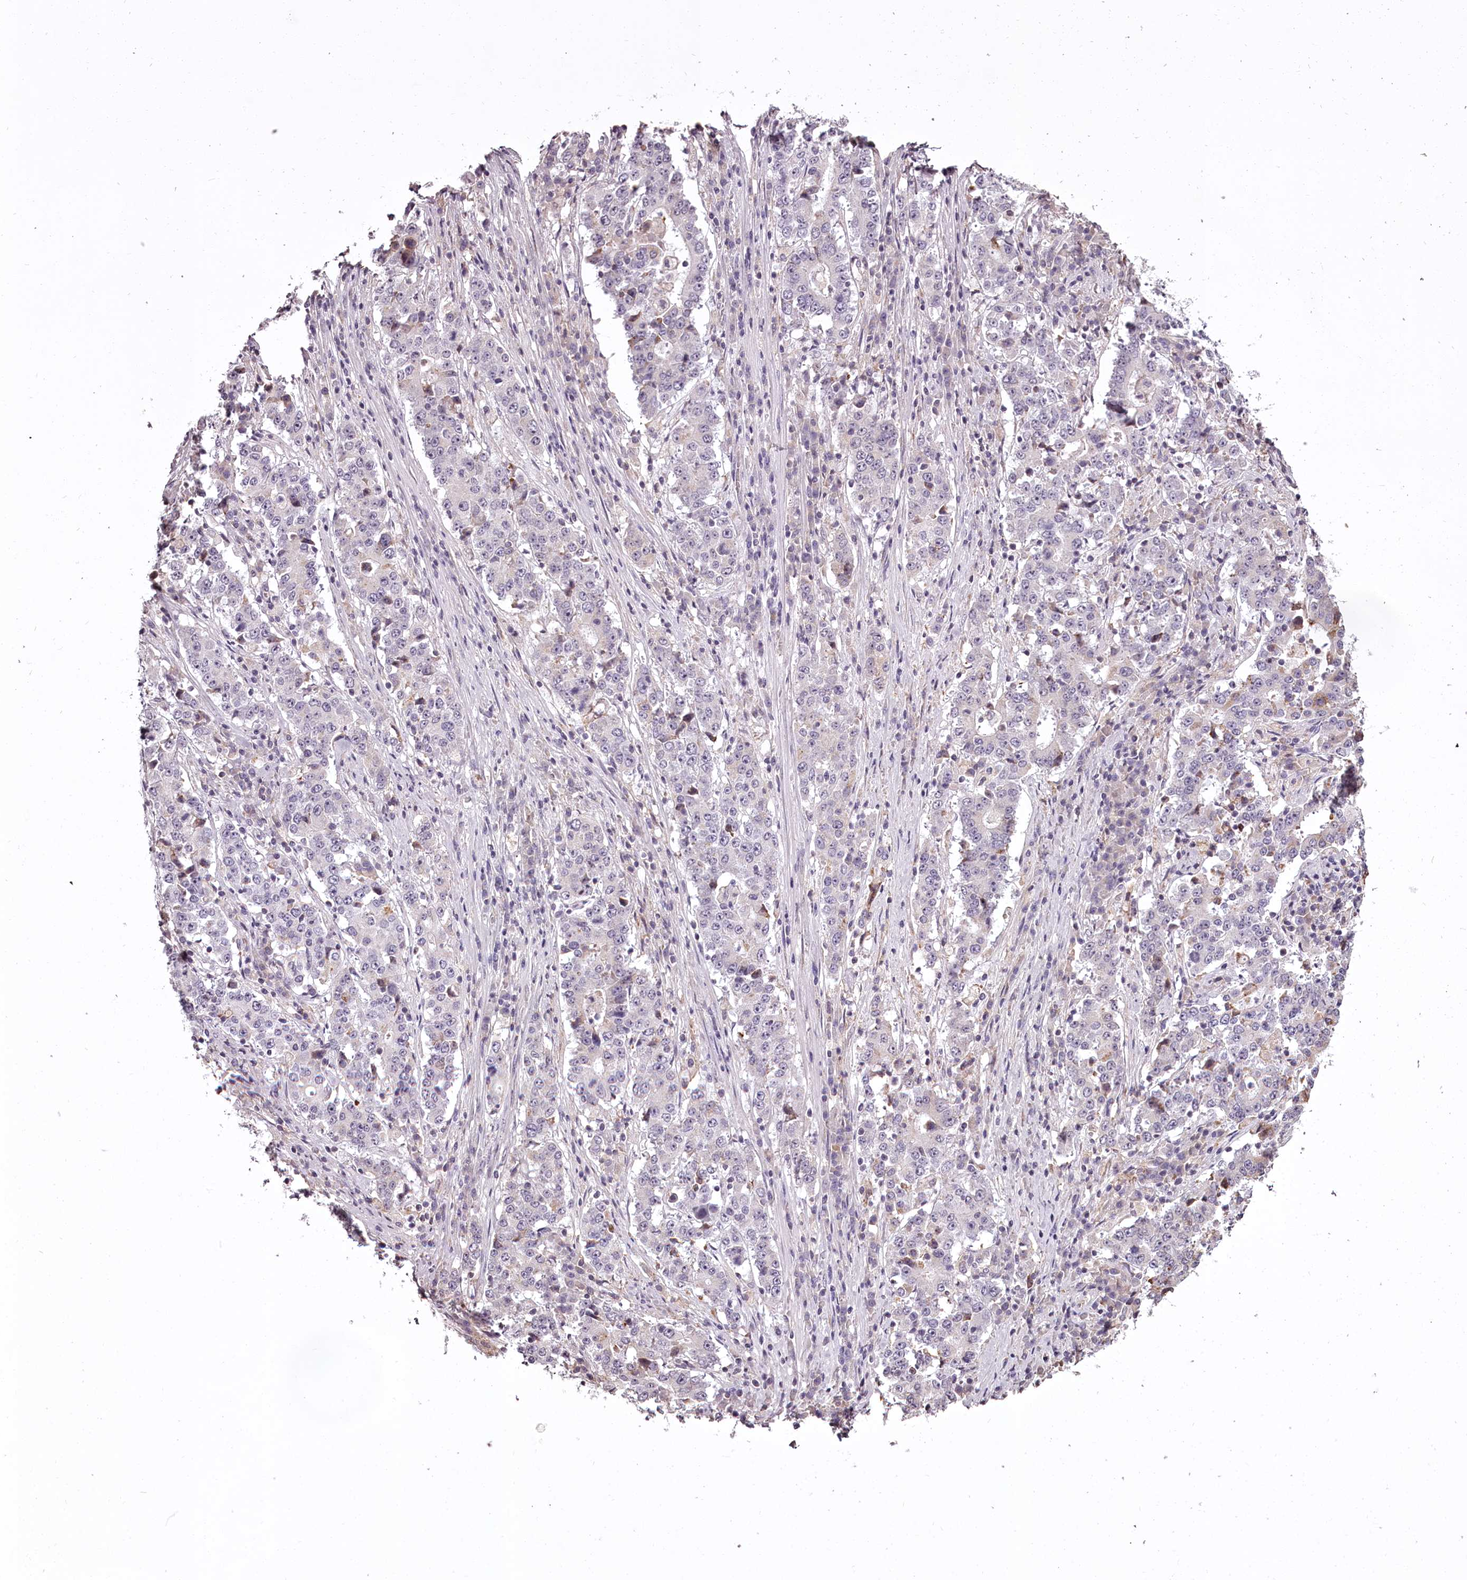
{"staining": {"intensity": "negative", "quantity": "none", "location": "none"}, "tissue": "stomach cancer", "cell_type": "Tumor cells", "image_type": "cancer", "snomed": [{"axis": "morphology", "description": "Adenocarcinoma, NOS"}, {"axis": "topography", "description": "Stomach"}], "caption": "This is a micrograph of immunohistochemistry staining of stomach cancer (adenocarcinoma), which shows no staining in tumor cells. The staining was performed using DAB to visualize the protein expression in brown, while the nuclei were stained in blue with hematoxylin (Magnification: 20x).", "gene": "CCDC92", "patient": {"sex": "male", "age": 59}}